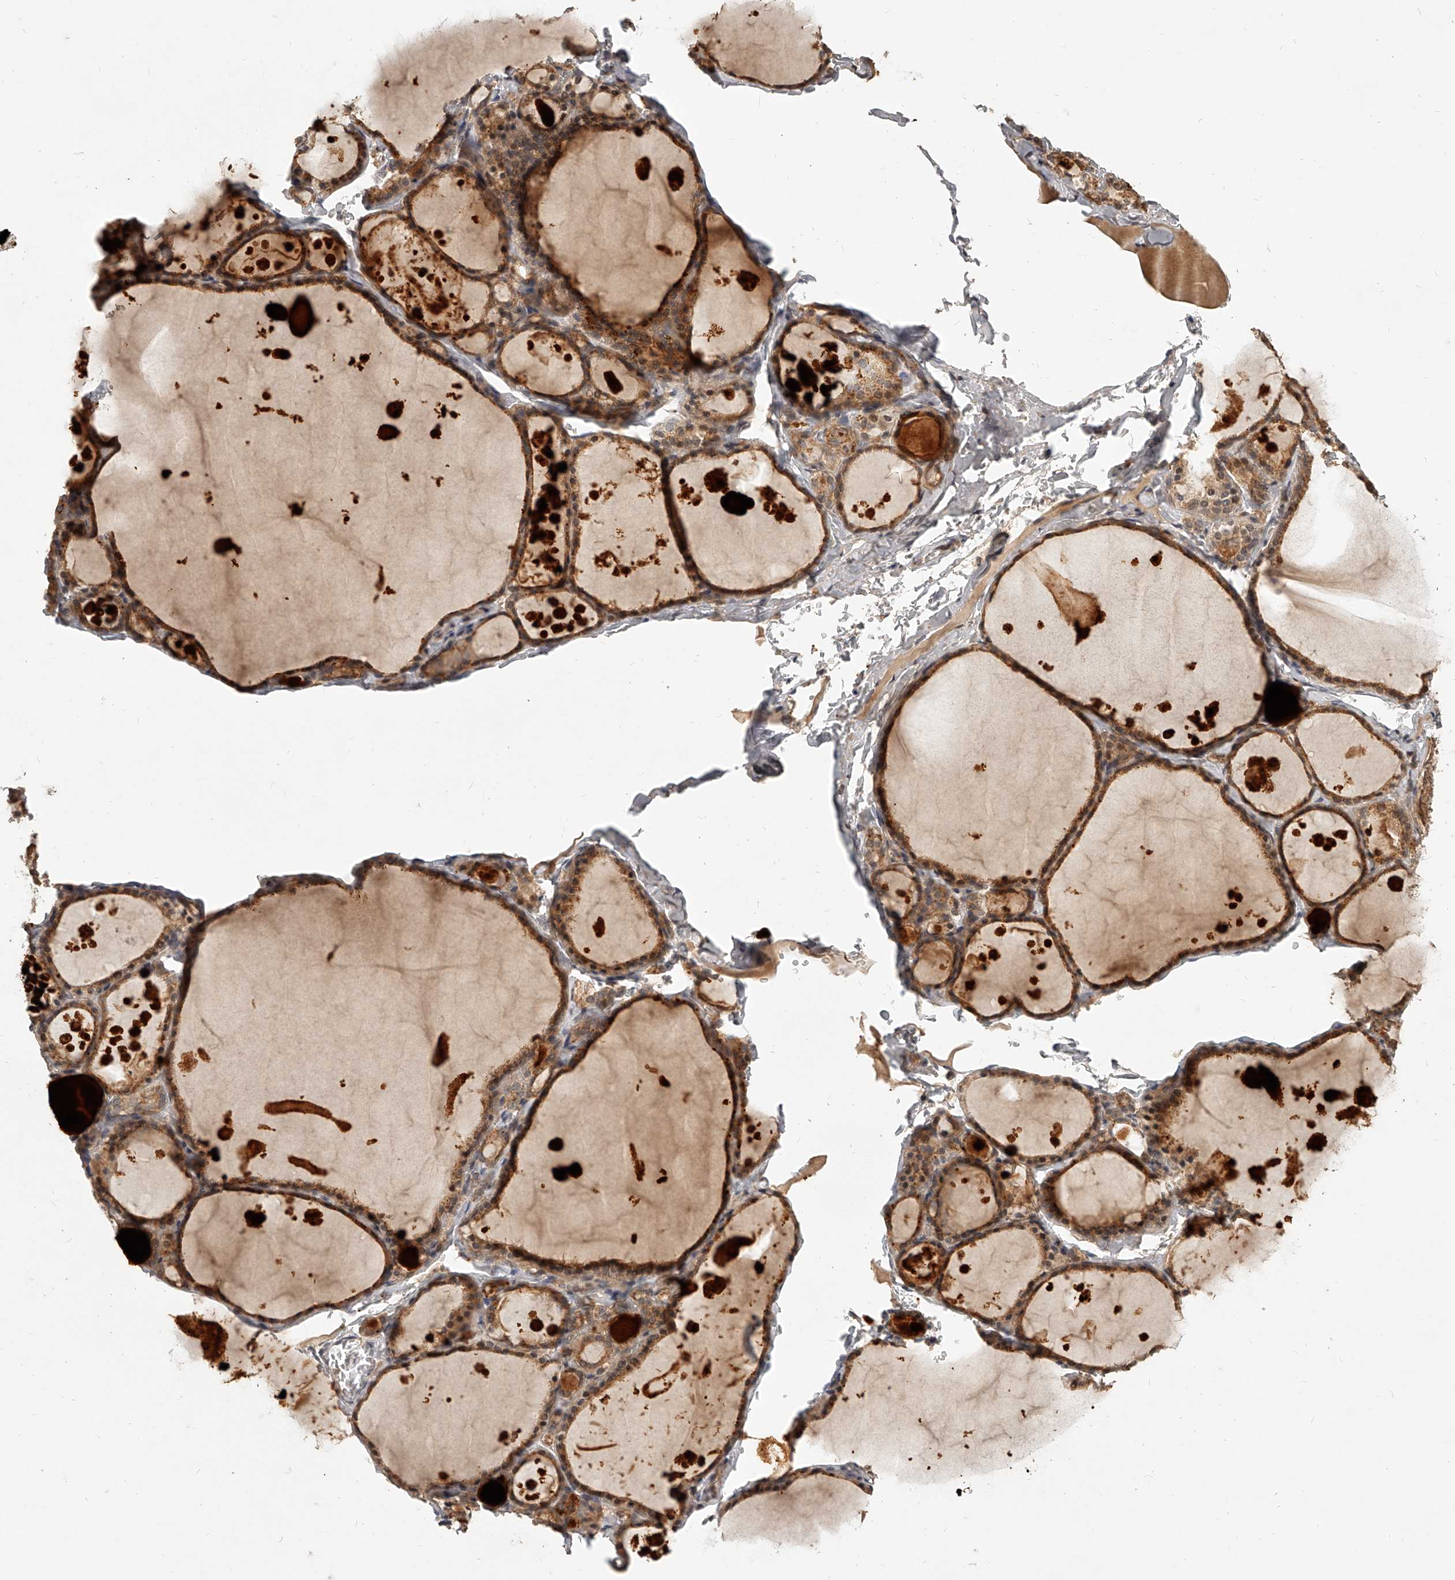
{"staining": {"intensity": "strong", "quantity": ">75%", "location": "cytoplasmic/membranous"}, "tissue": "thyroid gland", "cell_type": "Glandular cells", "image_type": "normal", "snomed": [{"axis": "morphology", "description": "Normal tissue, NOS"}, {"axis": "topography", "description": "Thyroid gland"}], "caption": "About >75% of glandular cells in unremarkable thyroid gland reveal strong cytoplasmic/membranous protein staining as visualized by brown immunohistochemical staining.", "gene": "SLC37A1", "patient": {"sex": "male", "age": 56}}